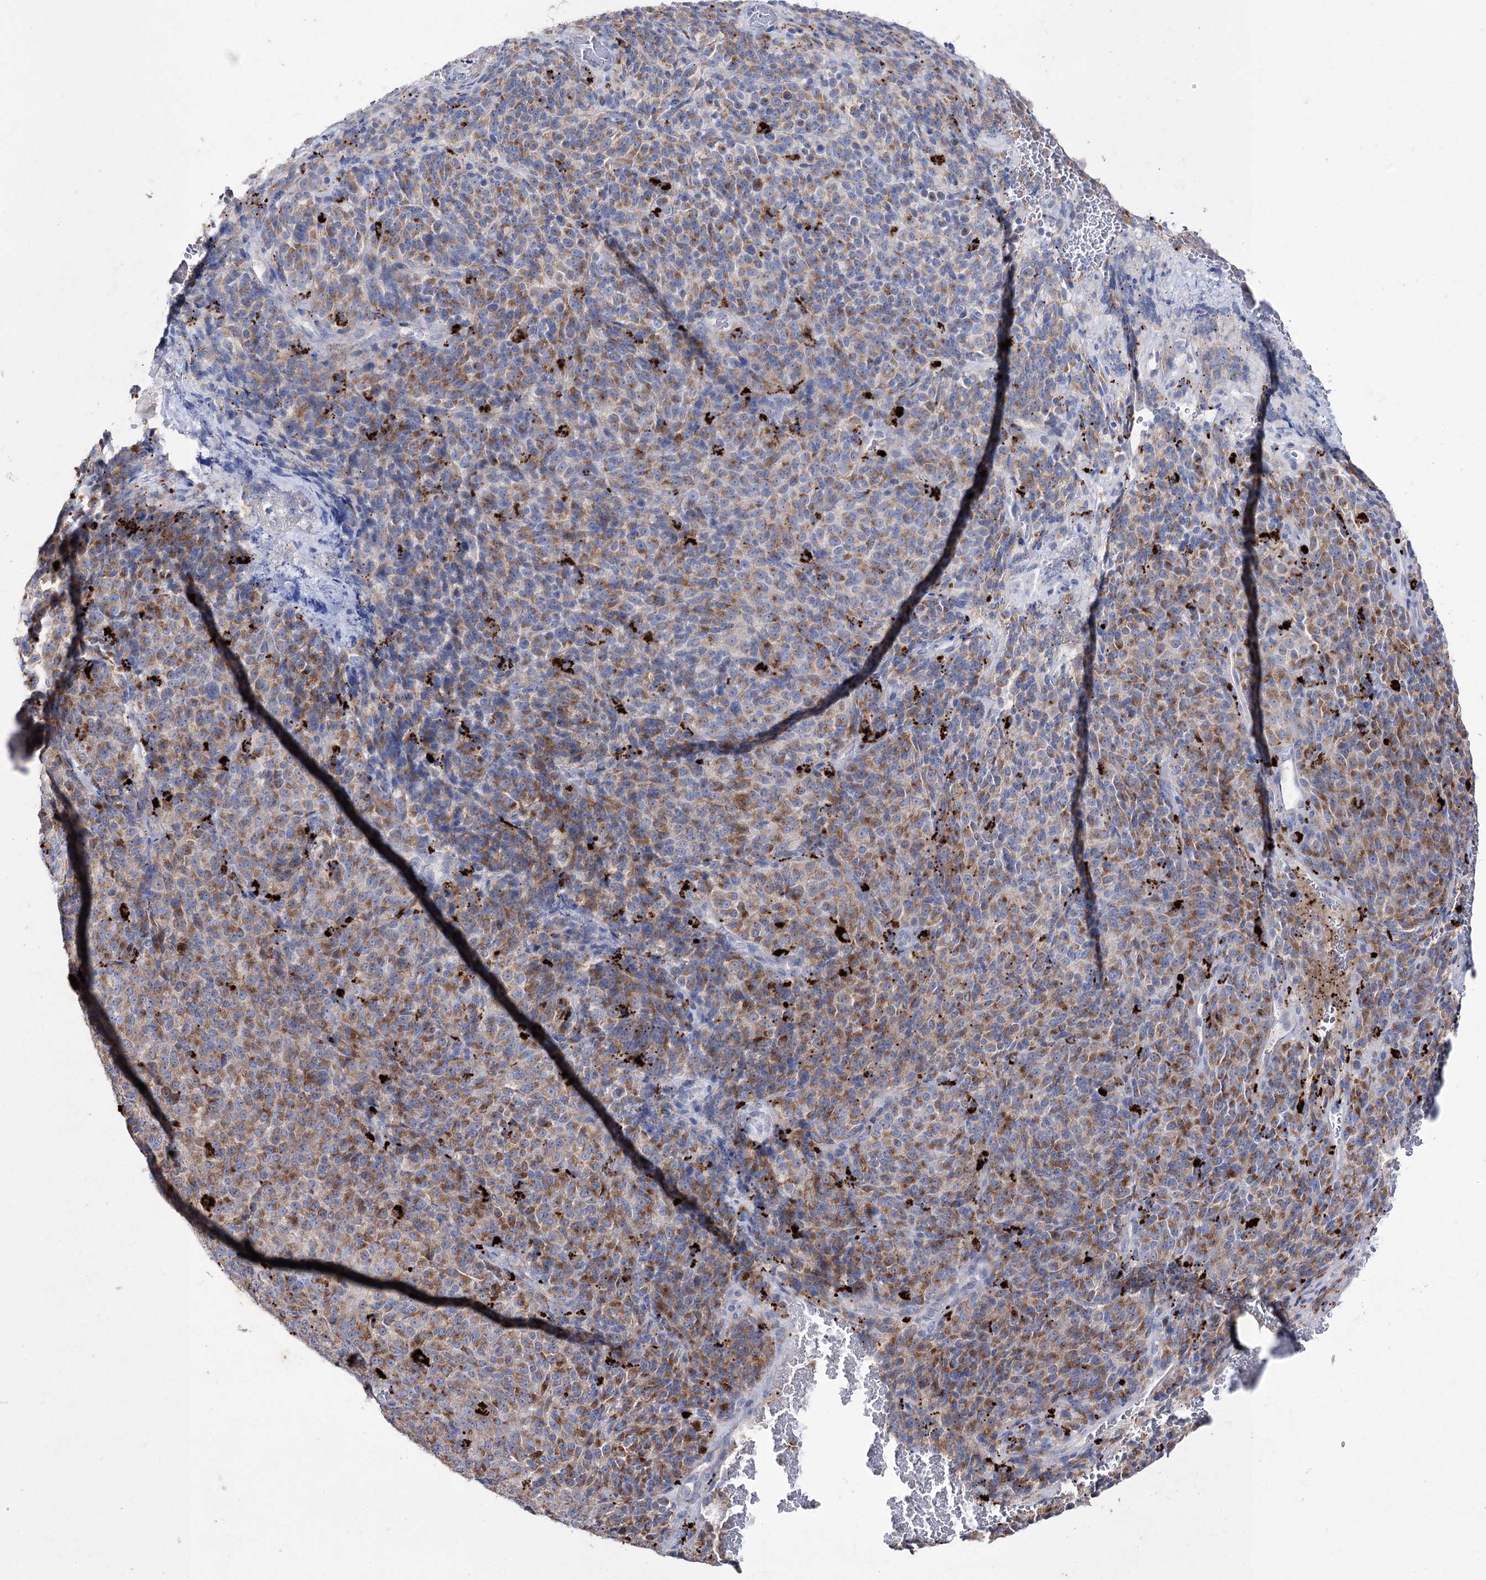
{"staining": {"intensity": "moderate", "quantity": "25%-75%", "location": "cytoplasmic/membranous"}, "tissue": "melanoma", "cell_type": "Tumor cells", "image_type": "cancer", "snomed": [{"axis": "morphology", "description": "Malignant melanoma, Metastatic site"}, {"axis": "topography", "description": "Brain"}], "caption": "Immunohistochemistry image of malignant melanoma (metastatic site) stained for a protein (brown), which exhibits medium levels of moderate cytoplasmic/membranous staining in about 25%-75% of tumor cells.", "gene": "NAGLU", "patient": {"sex": "female", "age": 56}}